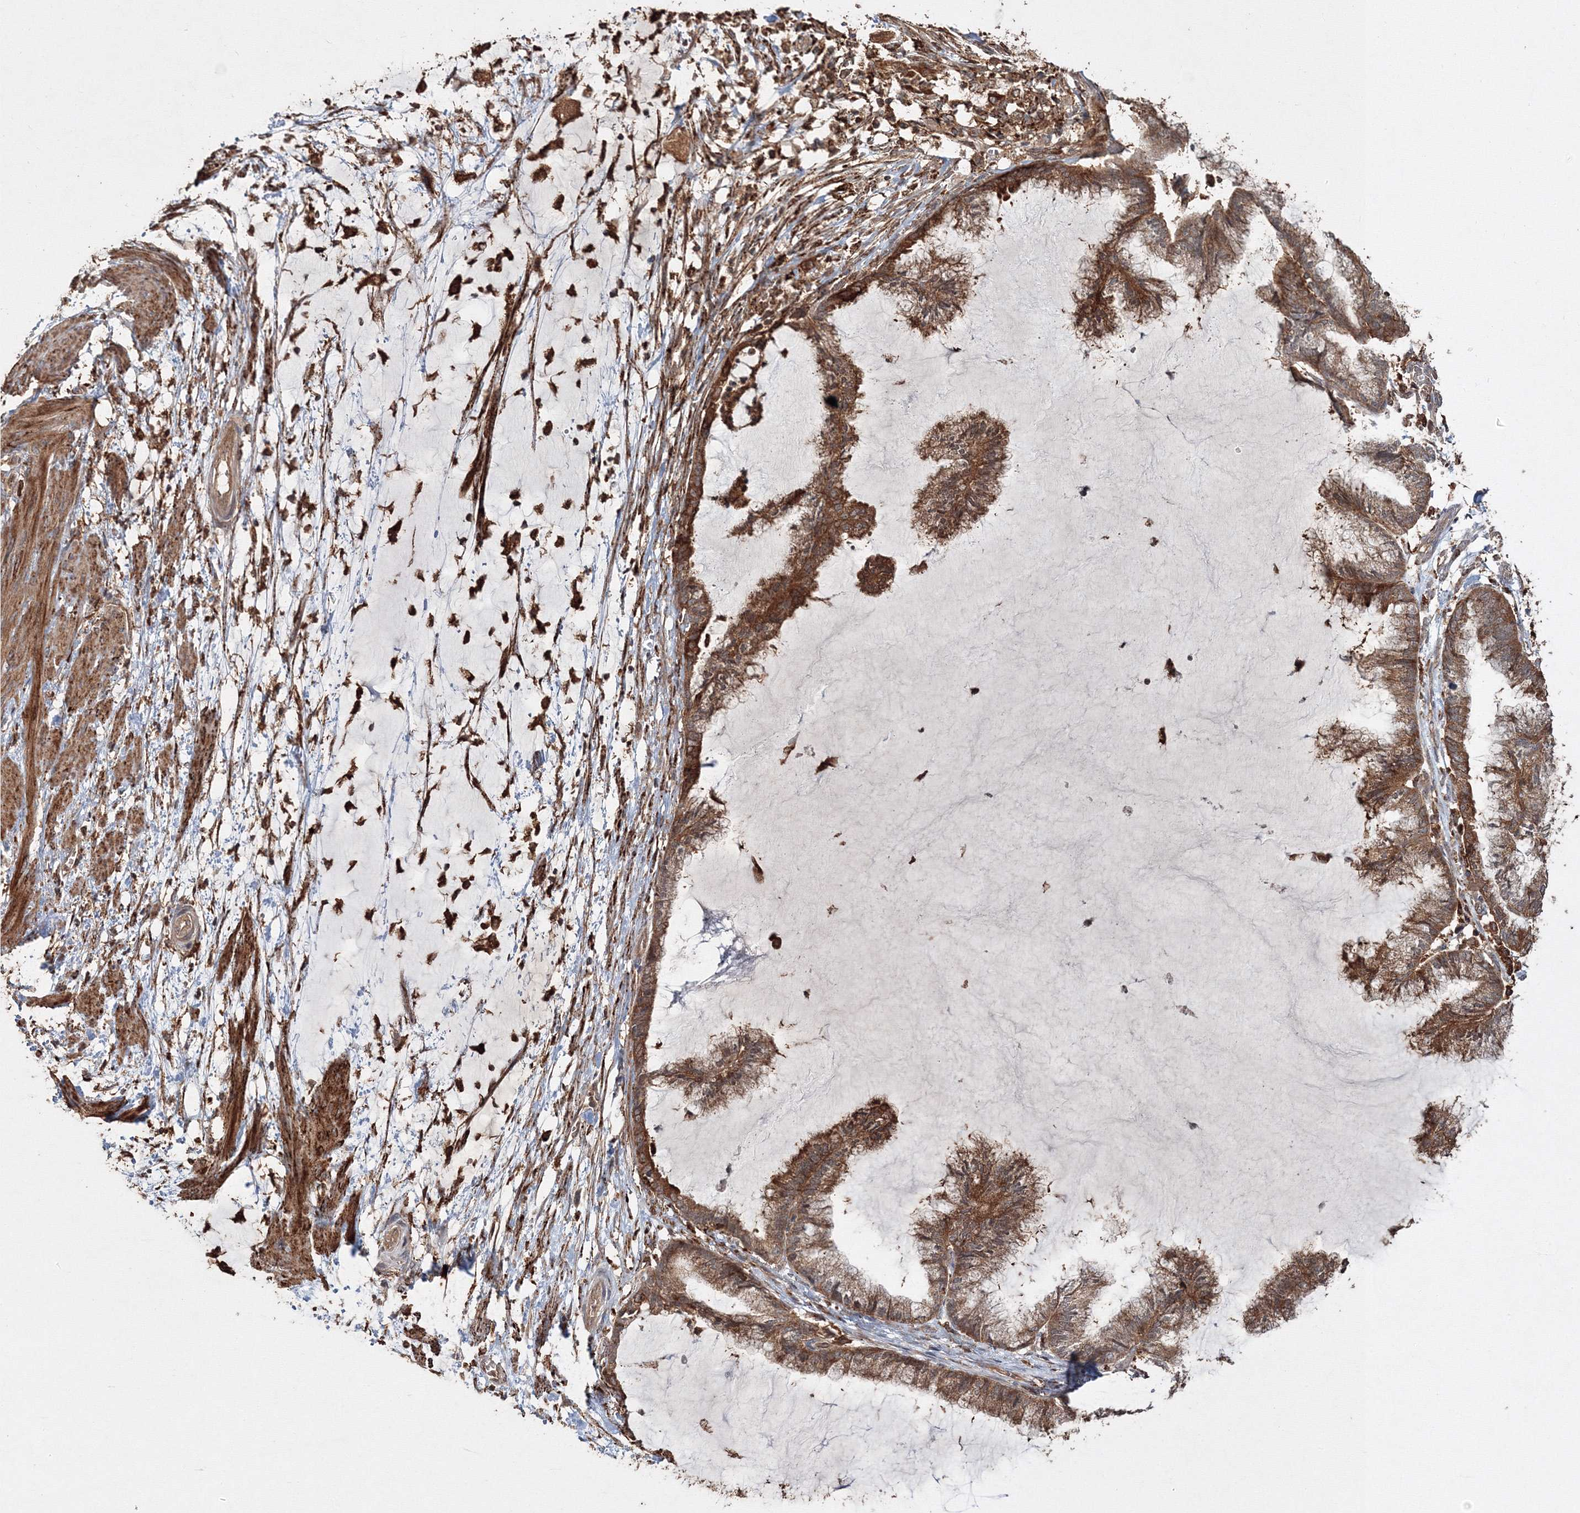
{"staining": {"intensity": "moderate", "quantity": ">75%", "location": "cytoplasmic/membranous"}, "tissue": "endometrial cancer", "cell_type": "Tumor cells", "image_type": "cancer", "snomed": [{"axis": "morphology", "description": "Adenocarcinoma, NOS"}, {"axis": "topography", "description": "Endometrium"}], "caption": "Immunohistochemistry (IHC) of endometrial adenocarcinoma reveals medium levels of moderate cytoplasmic/membranous positivity in about >75% of tumor cells.", "gene": "DDO", "patient": {"sex": "female", "age": 86}}